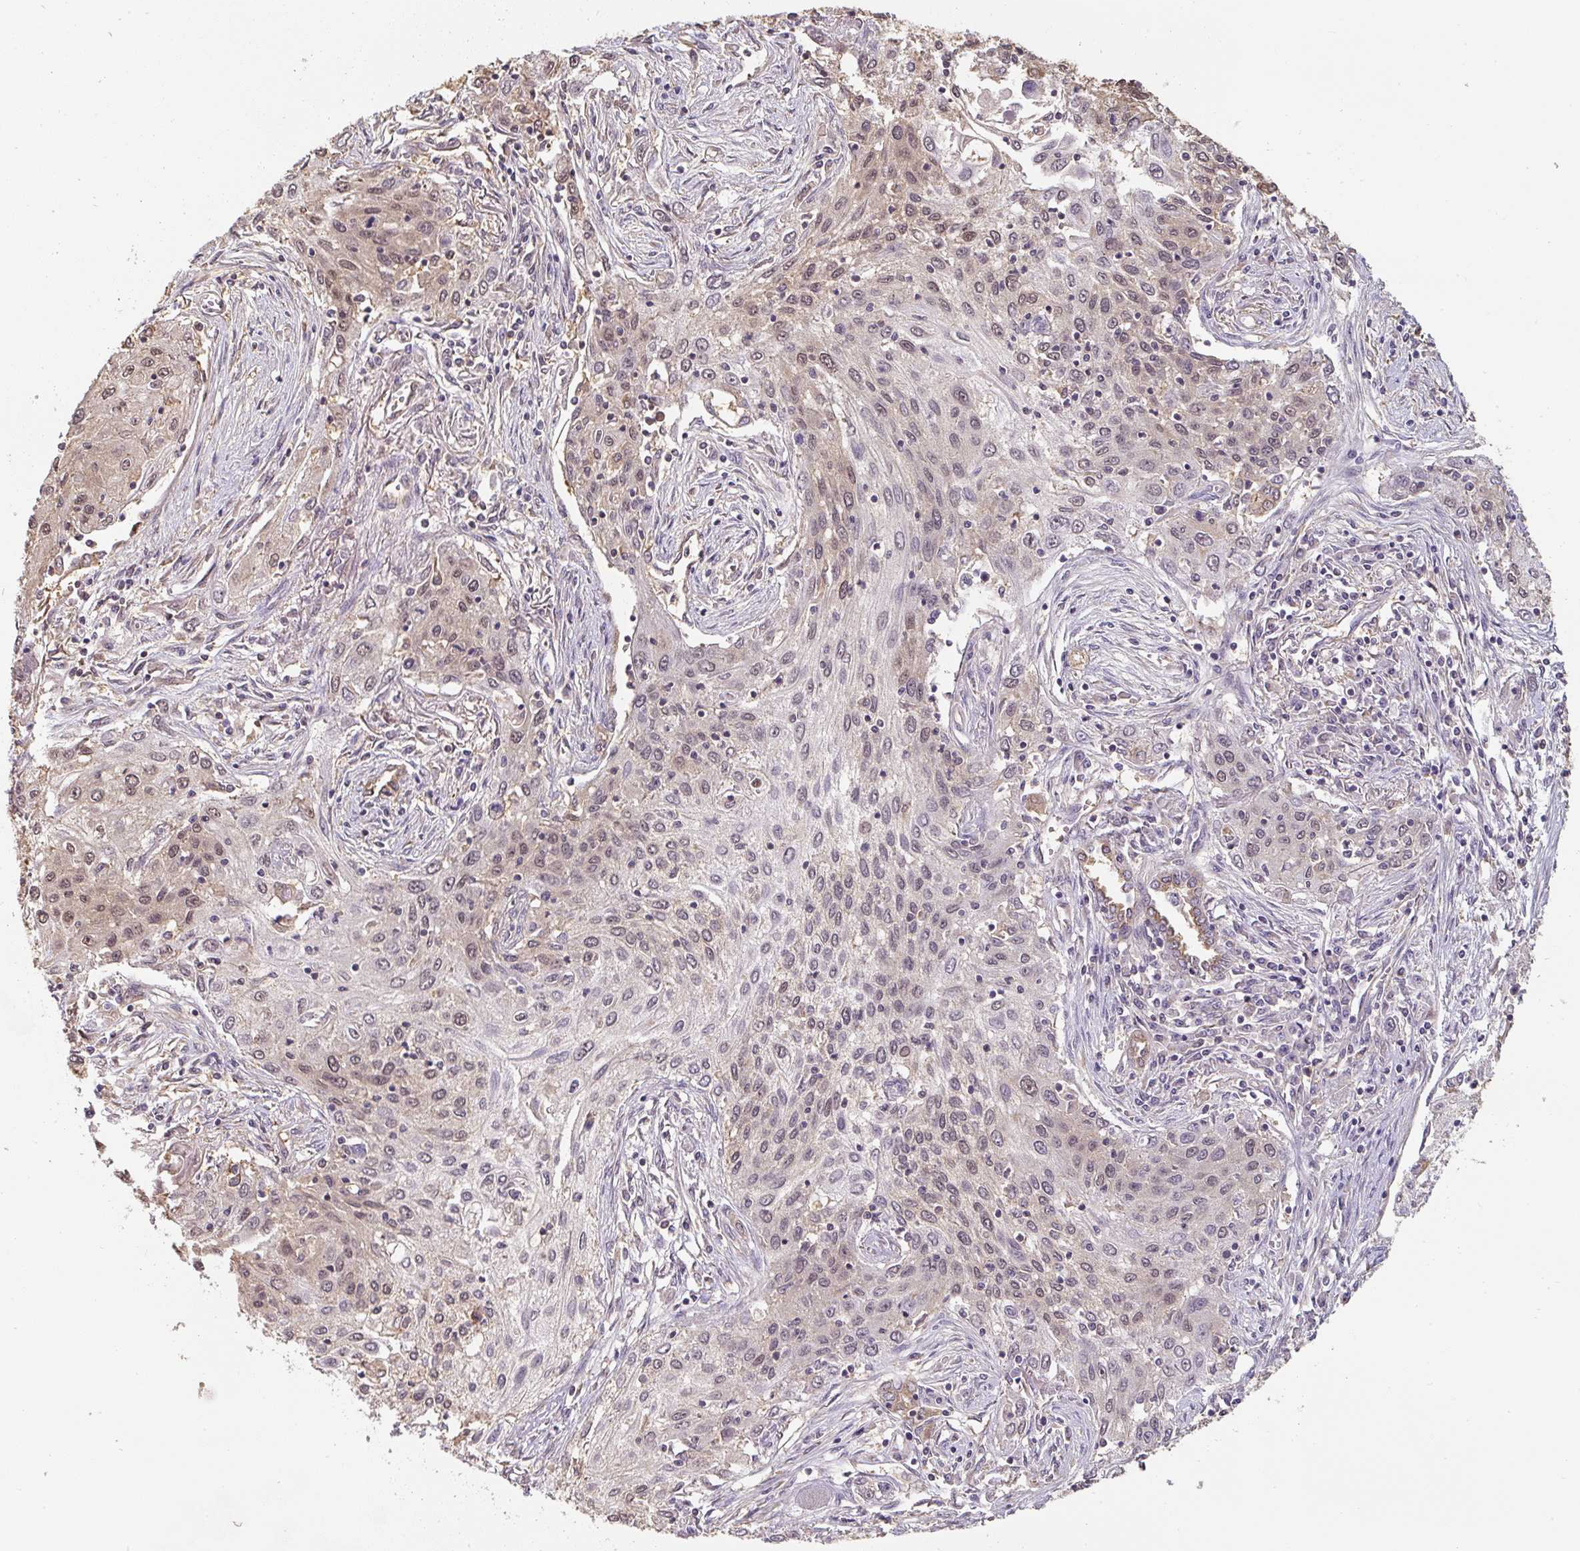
{"staining": {"intensity": "weak", "quantity": ">75%", "location": "nuclear"}, "tissue": "lung cancer", "cell_type": "Tumor cells", "image_type": "cancer", "snomed": [{"axis": "morphology", "description": "Squamous cell carcinoma, NOS"}, {"axis": "topography", "description": "Lung"}], "caption": "A histopathology image of human lung squamous cell carcinoma stained for a protein shows weak nuclear brown staining in tumor cells. (DAB (3,3'-diaminobenzidine) IHC with brightfield microscopy, high magnification).", "gene": "ST13", "patient": {"sex": "female", "age": 69}}